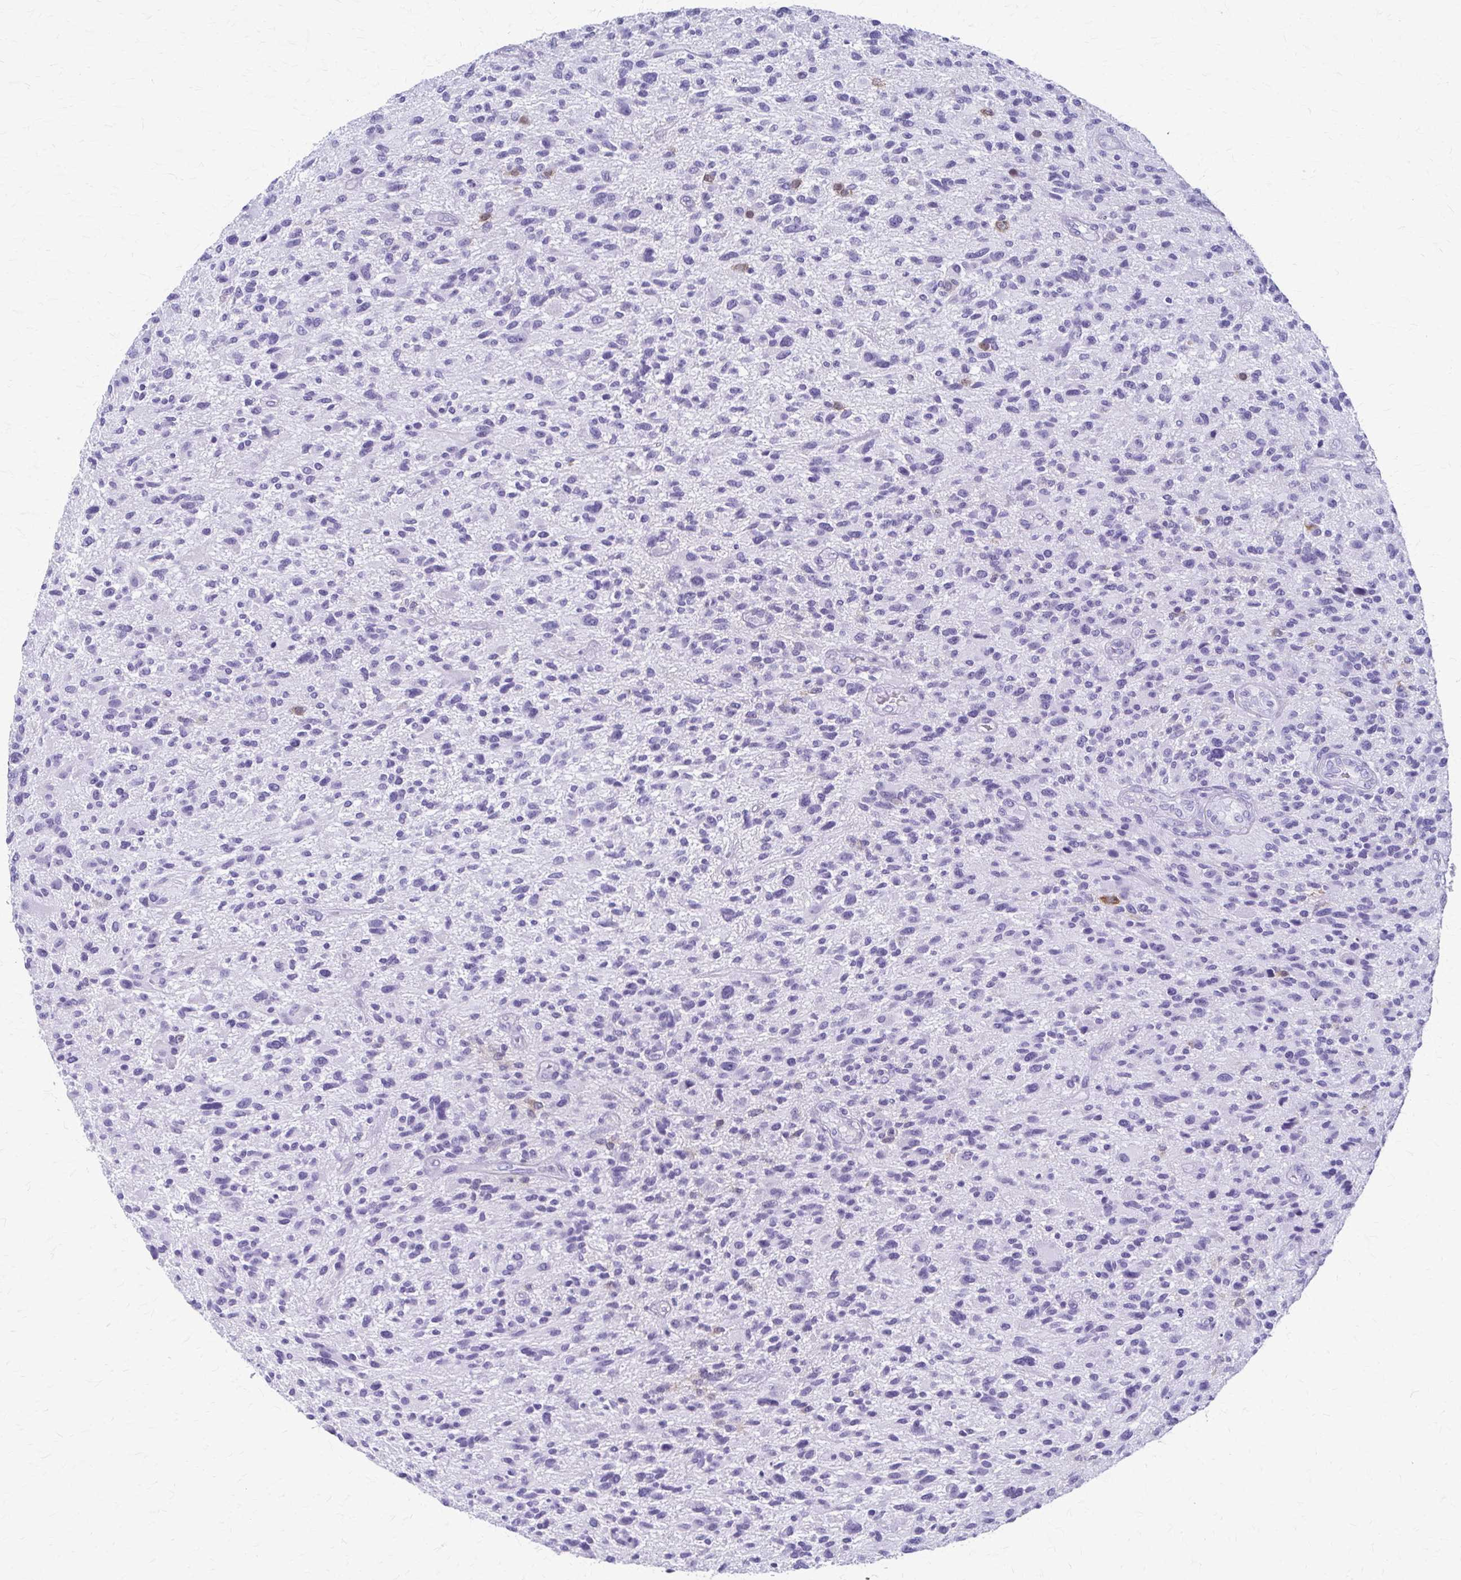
{"staining": {"intensity": "negative", "quantity": "none", "location": "none"}, "tissue": "glioma", "cell_type": "Tumor cells", "image_type": "cancer", "snomed": [{"axis": "morphology", "description": "Glioma, malignant, High grade"}, {"axis": "topography", "description": "Brain"}], "caption": "Human glioma stained for a protein using immunohistochemistry (IHC) shows no positivity in tumor cells.", "gene": "CELF5", "patient": {"sex": "male", "age": 47}}